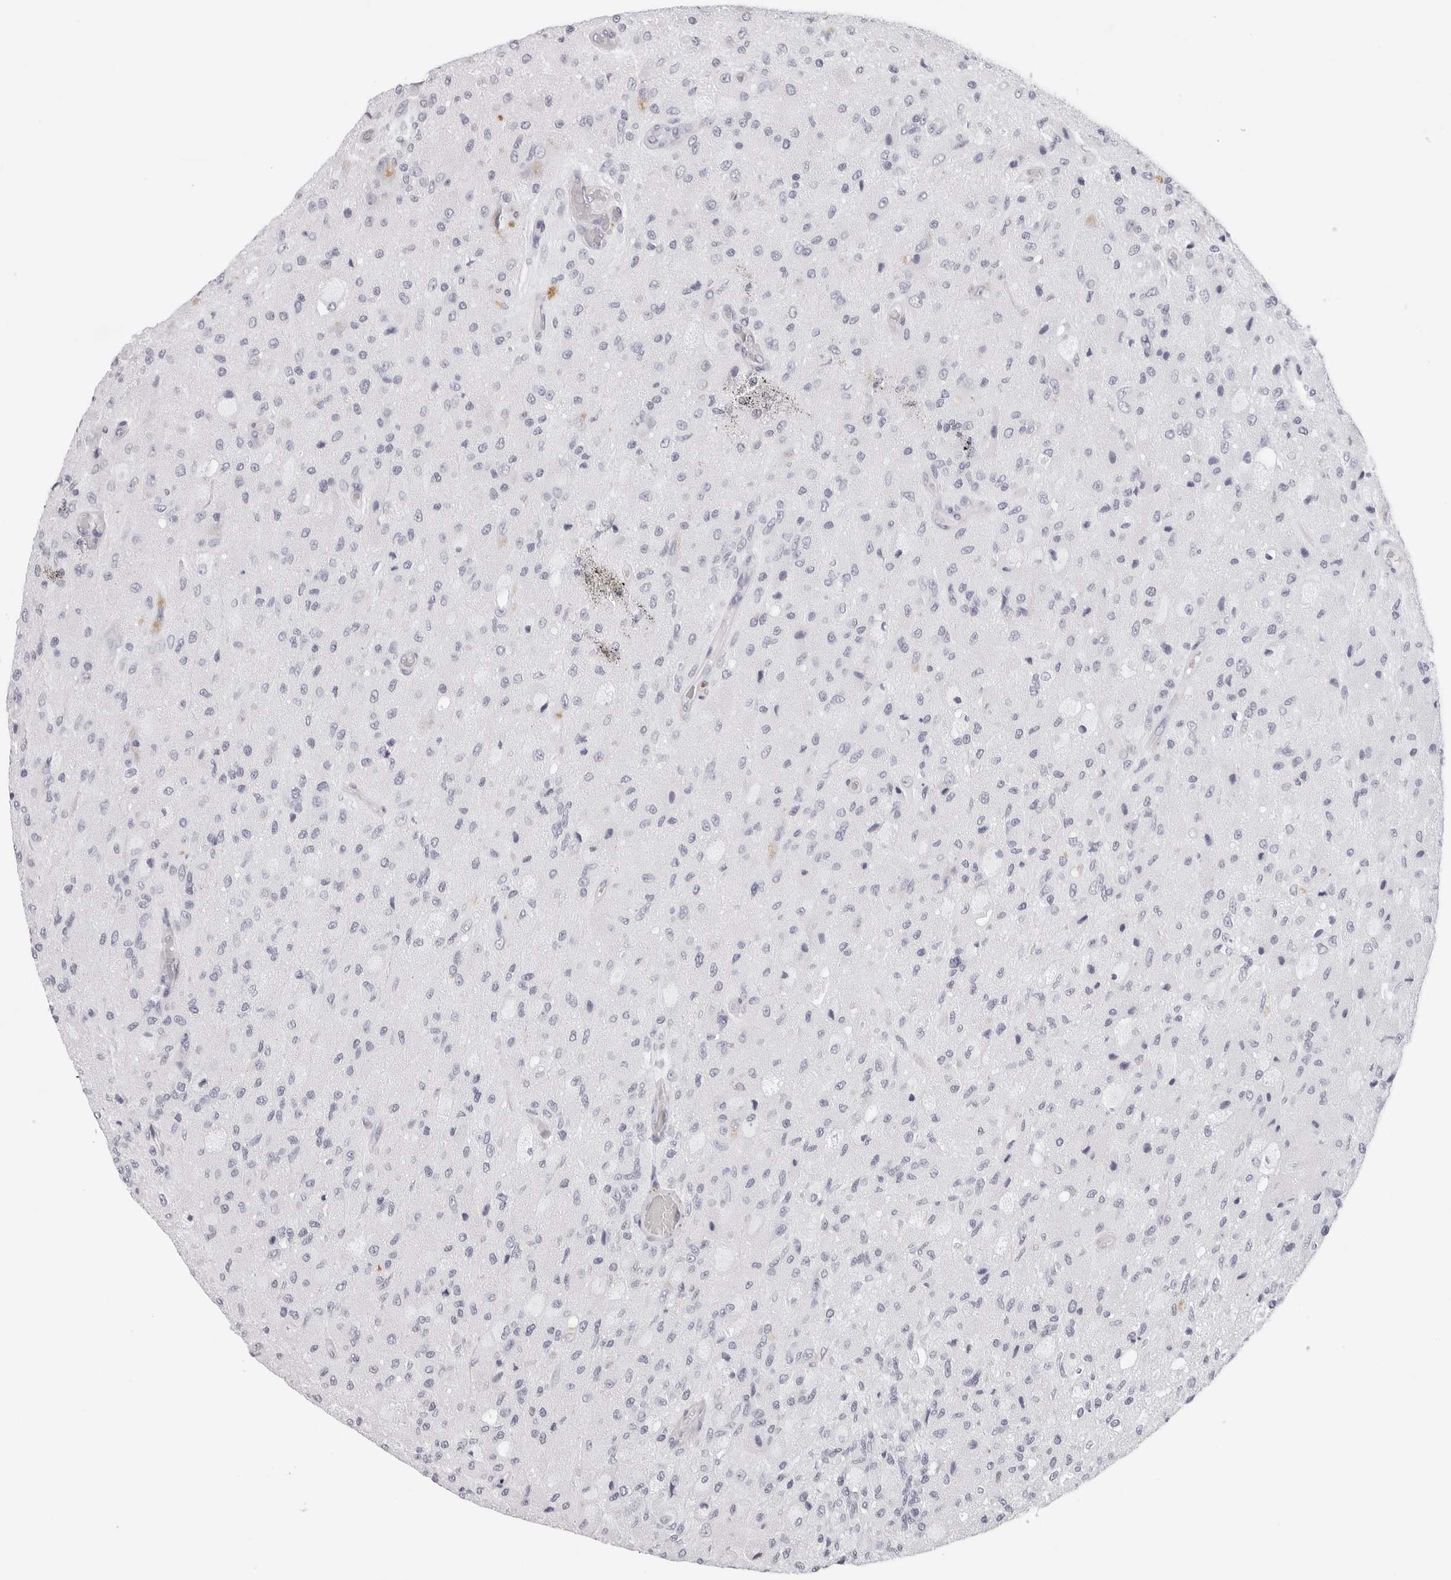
{"staining": {"intensity": "negative", "quantity": "none", "location": "none"}, "tissue": "glioma", "cell_type": "Tumor cells", "image_type": "cancer", "snomed": [{"axis": "morphology", "description": "Normal tissue, NOS"}, {"axis": "morphology", "description": "Glioma, malignant, High grade"}, {"axis": "topography", "description": "Cerebral cortex"}], "caption": "Immunohistochemistry (IHC) image of malignant glioma (high-grade) stained for a protein (brown), which shows no positivity in tumor cells.", "gene": "CST5", "patient": {"sex": "male", "age": 77}}